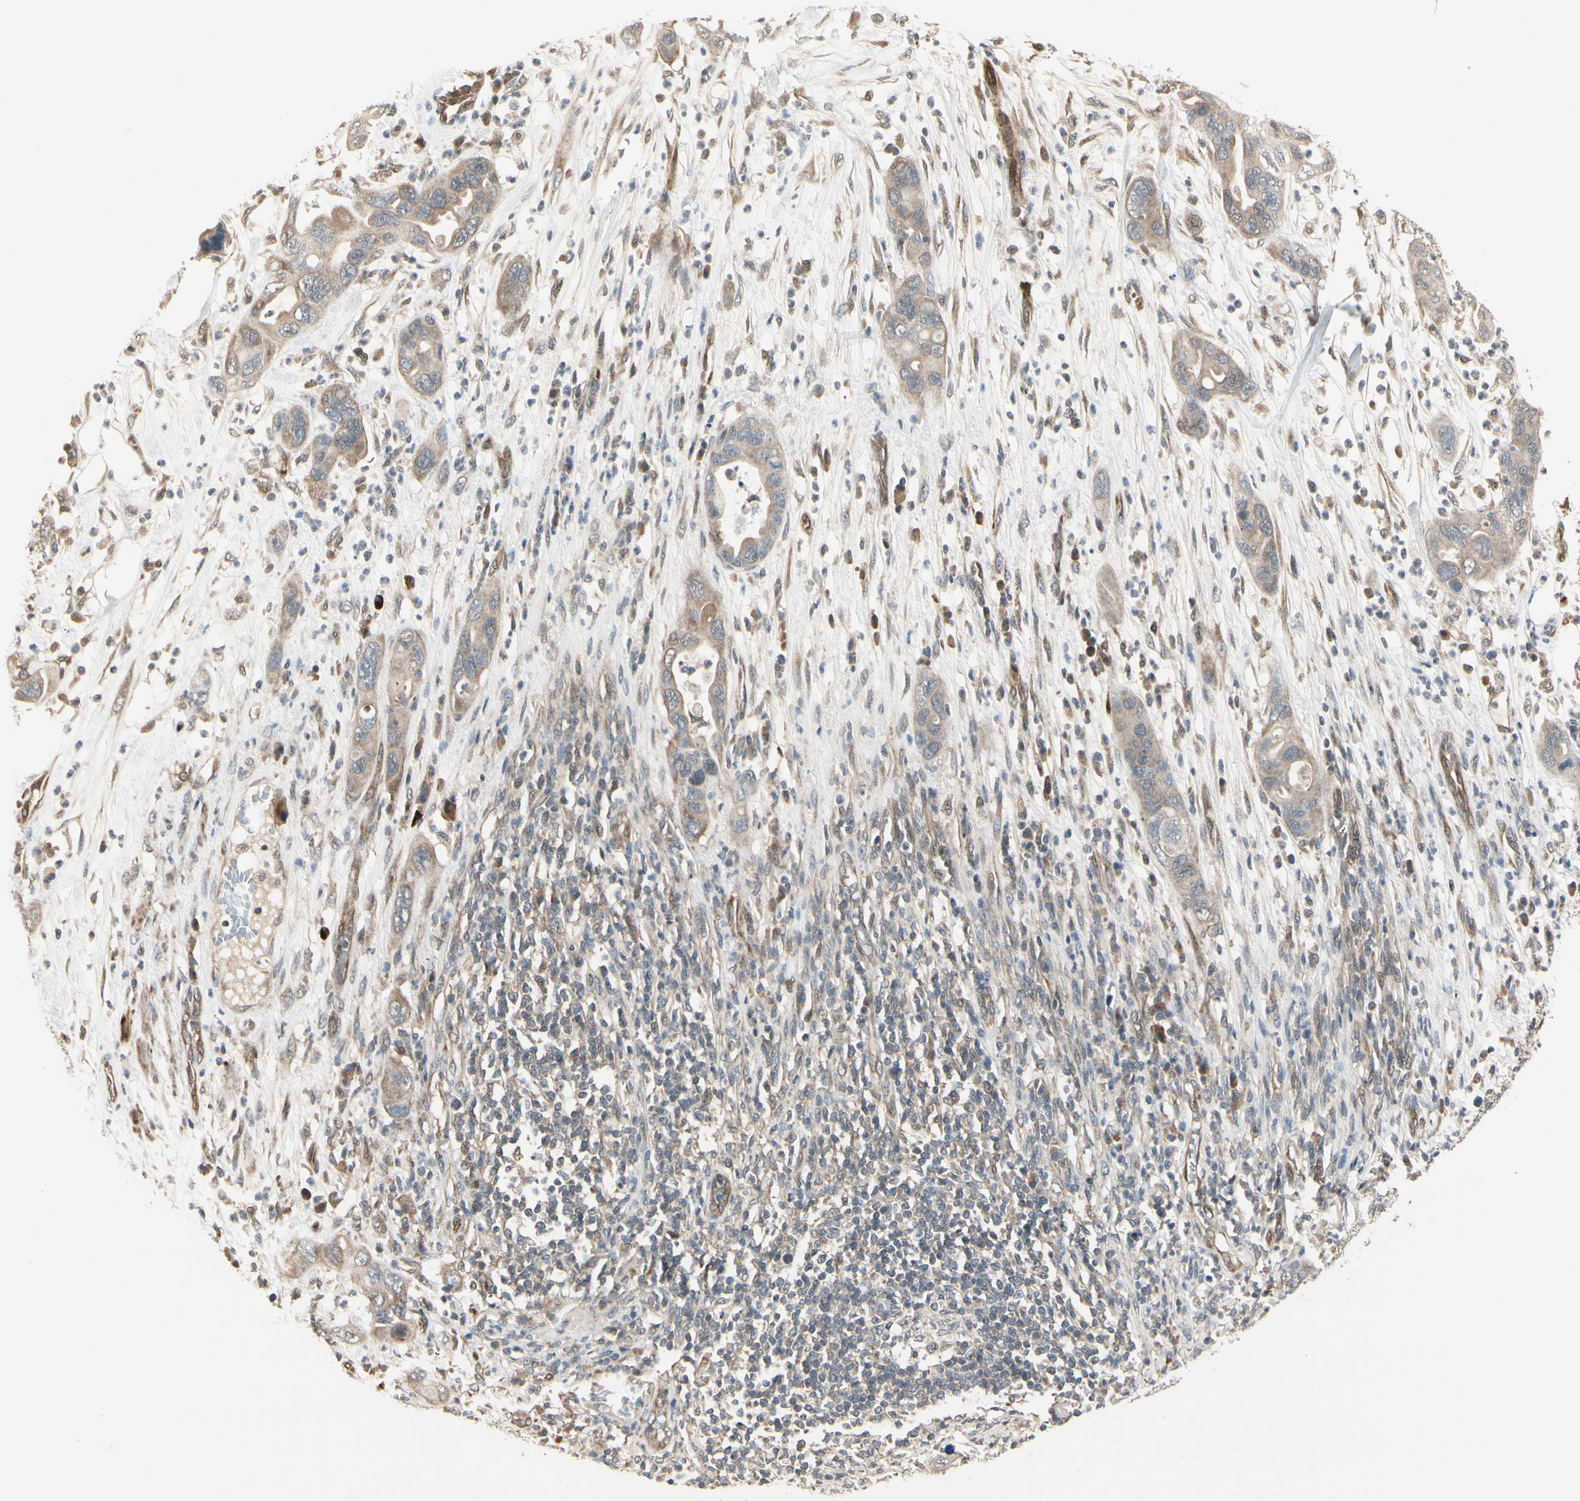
{"staining": {"intensity": "weak", "quantity": ">75%", "location": "cytoplasmic/membranous"}, "tissue": "pancreatic cancer", "cell_type": "Tumor cells", "image_type": "cancer", "snomed": [{"axis": "morphology", "description": "Adenocarcinoma, NOS"}, {"axis": "topography", "description": "Pancreas"}], "caption": "Weak cytoplasmic/membranous positivity for a protein is identified in approximately >75% of tumor cells of pancreatic adenocarcinoma using immunohistochemistry.", "gene": "SVBP", "patient": {"sex": "female", "age": 71}}